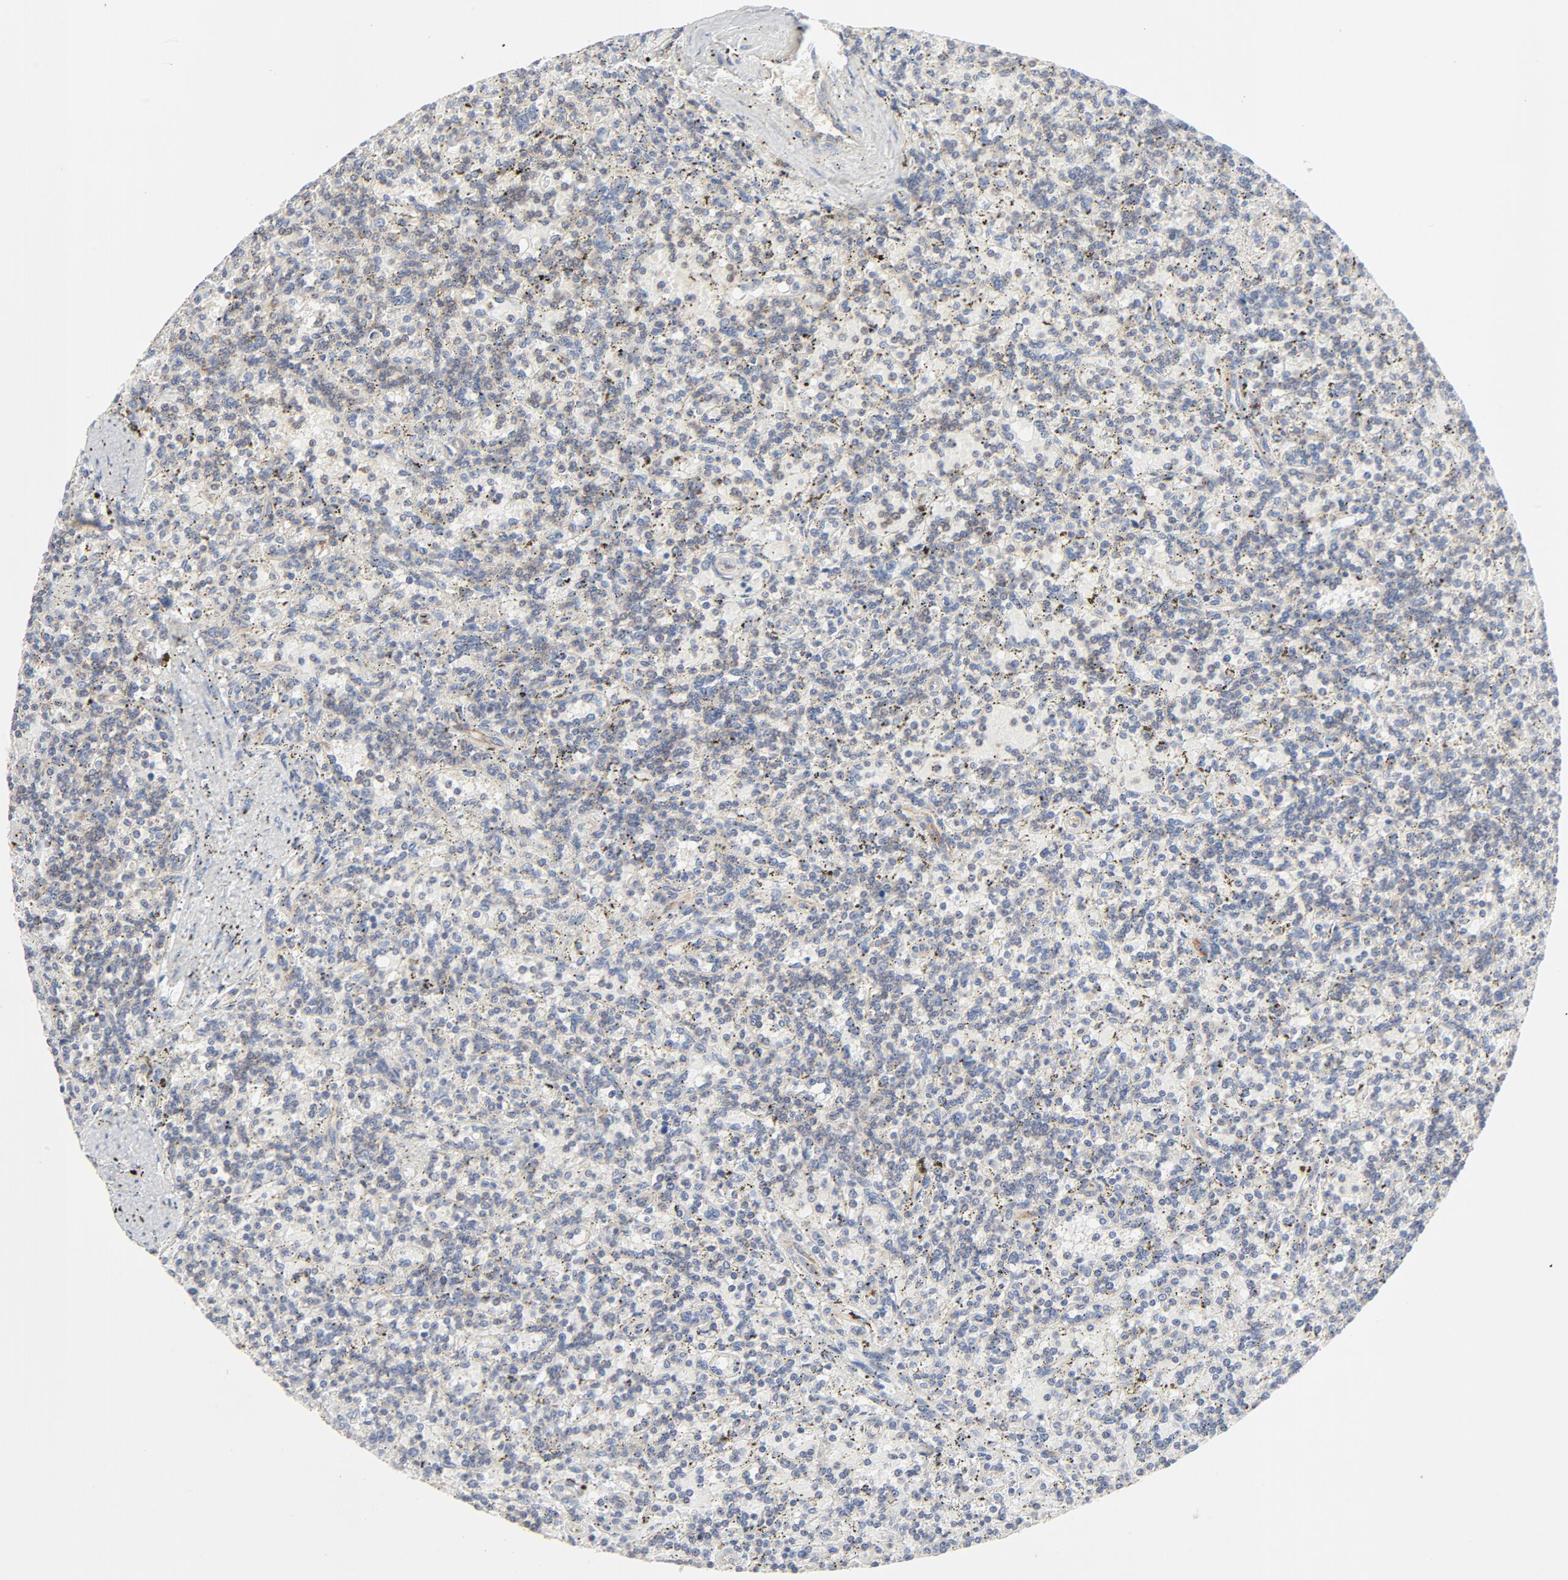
{"staining": {"intensity": "negative", "quantity": "none", "location": "none"}, "tissue": "lymphoma", "cell_type": "Tumor cells", "image_type": "cancer", "snomed": [{"axis": "morphology", "description": "Malignant lymphoma, non-Hodgkin's type, Low grade"}, {"axis": "topography", "description": "Spleen"}], "caption": "A high-resolution histopathology image shows immunohistochemistry (IHC) staining of lymphoma, which demonstrates no significant positivity in tumor cells.", "gene": "RABEP1", "patient": {"sex": "male", "age": 73}}